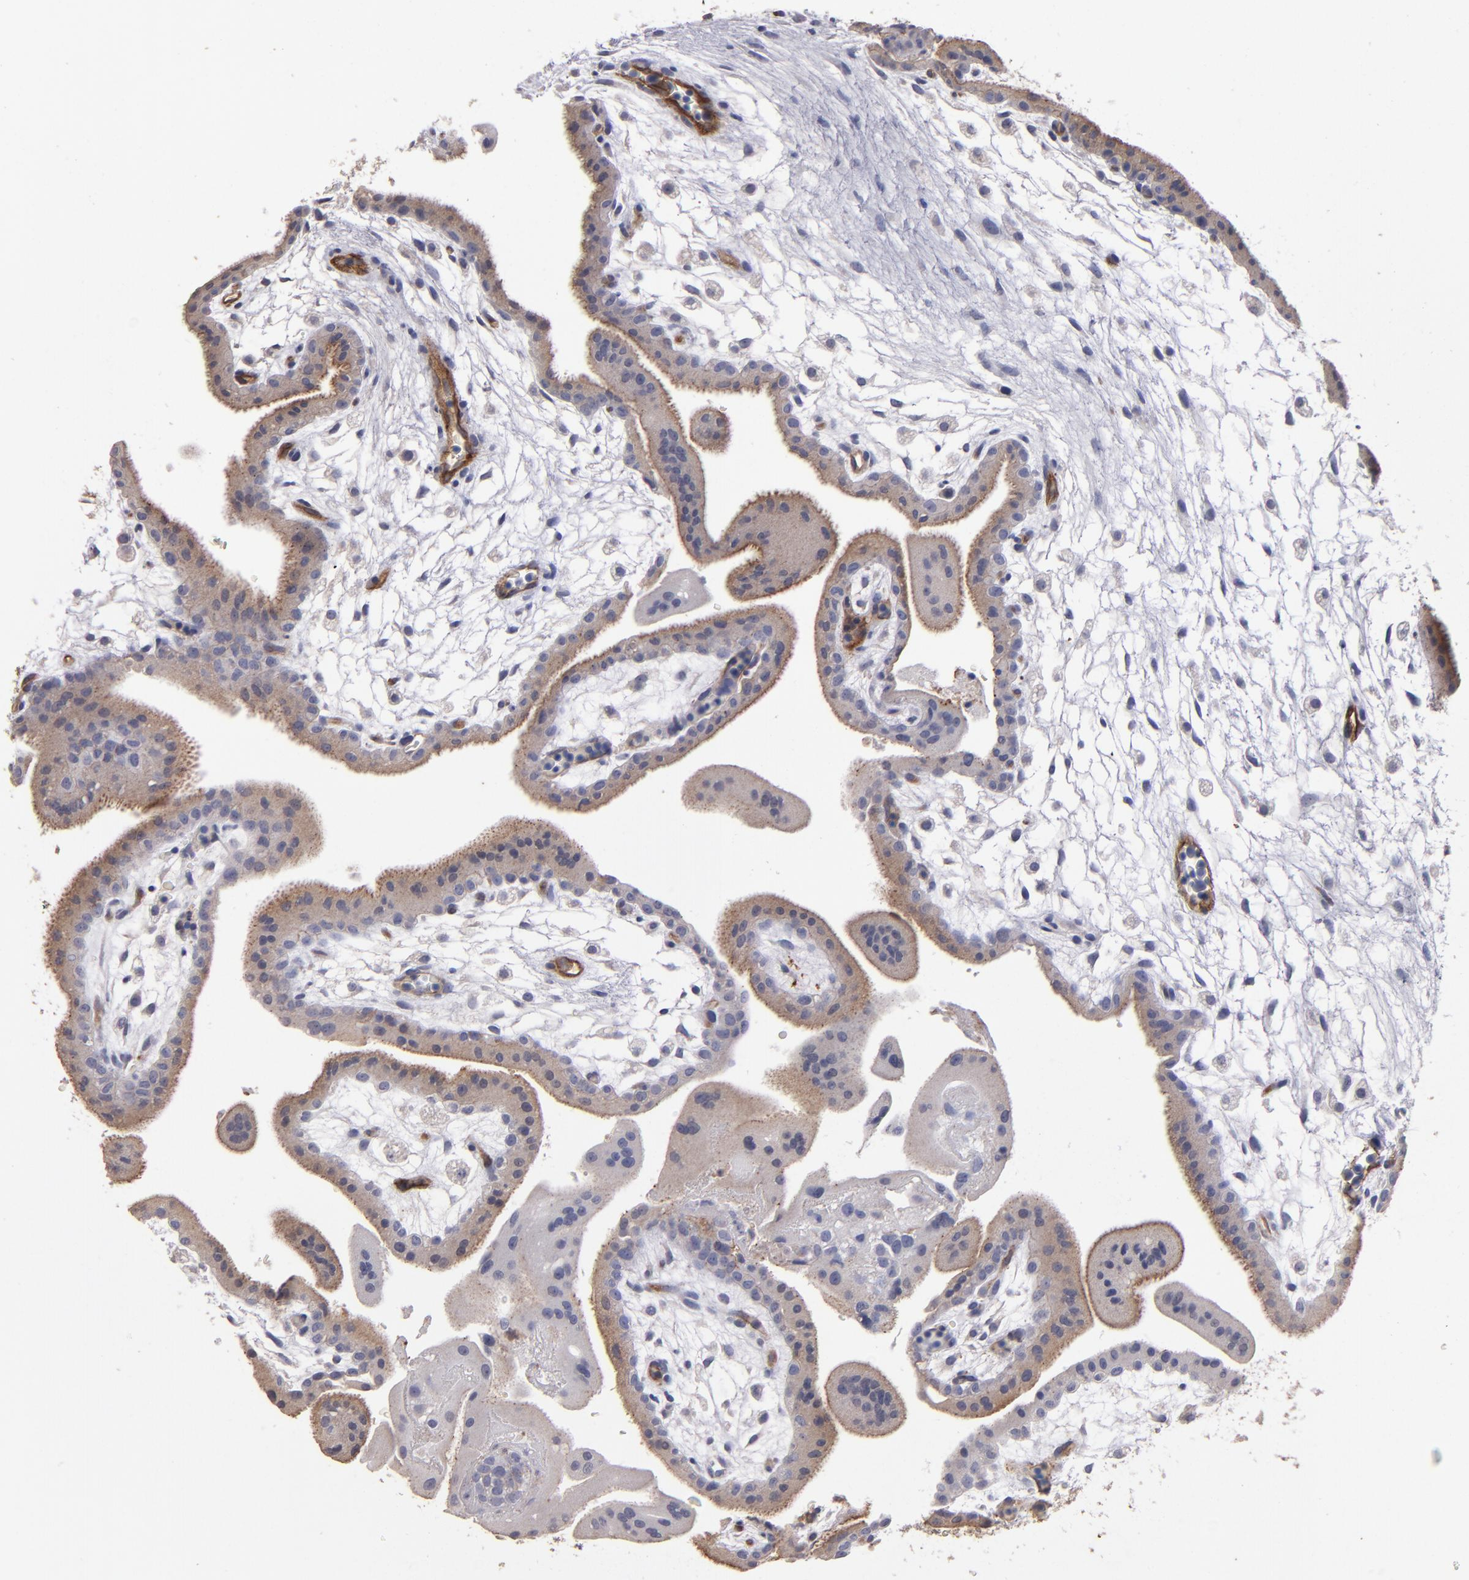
{"staining": {"intensity": "negative", "quantity": "none", "location": "none"}, "tissue": "placenta", "cell_type": "Decidual cells", "image_type": "normal", "snomed": [{"axis": "morphology", "description": "Normal tissue, NOS"}, {"axis": "topography", "description": "Placenta"}], "caption": "The IHC photomicrograph has no significant staining in decidual cells of placenta.", "gene": "CLDN5", "patient": {"sex": "female", "age": 35}}